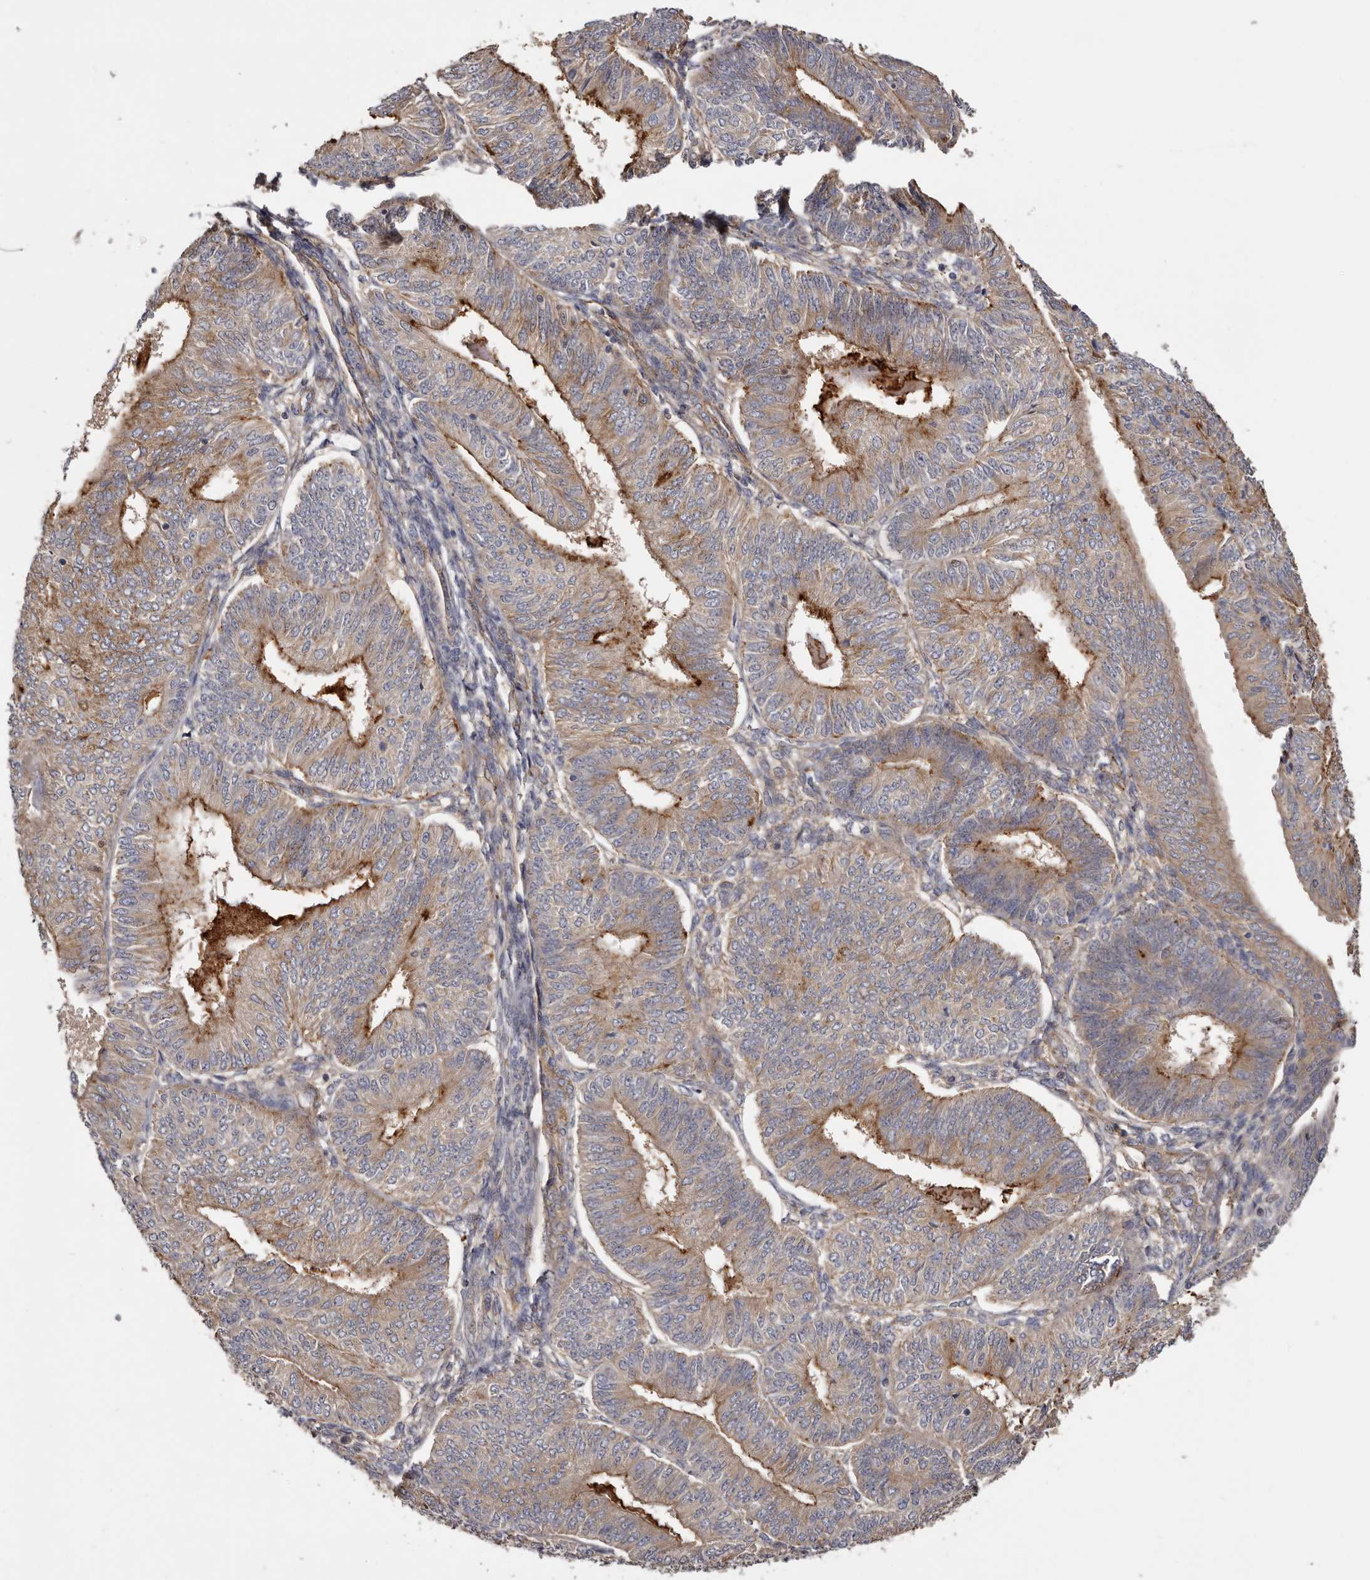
{"staining": {"intensity": "moderate", "quantity": "25%-75%", "location": "cytoplasmic/membranous"}, "tissue": "endometrial cancer", "cell_type": "Tumor cells", "image_type": "cancer", "snomed": [{"axis": "morphology", "description": "Adenocarcinoma, NOS"}, {"axis": "topography", "description": "Endometrium"}], "caption": "An image showing moderate cytoplasmic/membranous expression in approximately 25%-75% of tumor cells in endometrial cancer, as visualized by brown immunohistochemical staining.", "gene": "INKA2", "patient": {"sex": "female", "age": 58}}